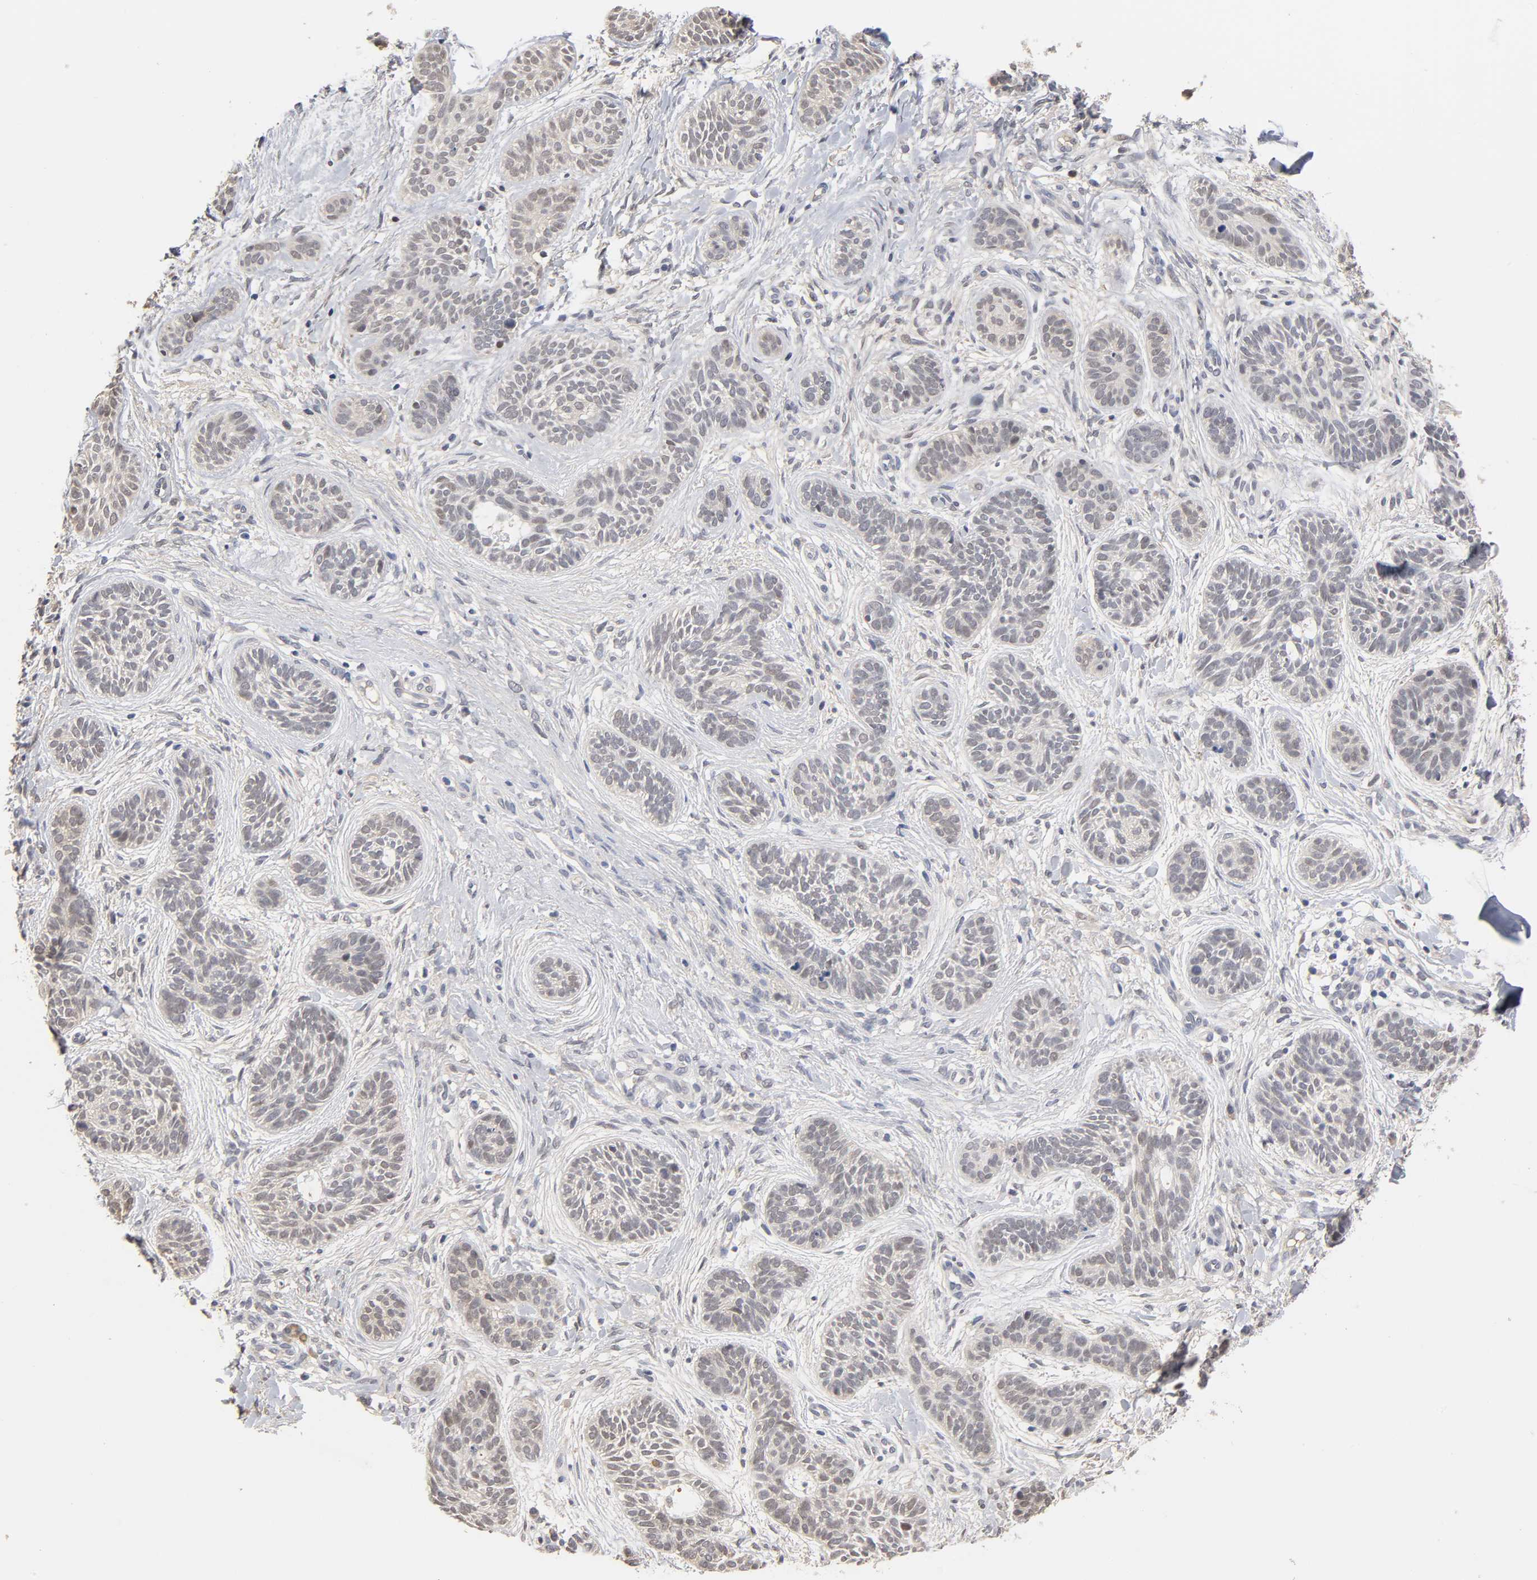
{"staining": {"intensity": "weak", "quantity": "<25%", "location": "cytoplasmic/membranous,nuclear"}, "tissue": "skin cancer", "cell_type": "Tumor cells", "image_type": "cancer", "snomed": [{"axis": "morphology", "description": "Normal tissue, NOS"}, {"axis": "morphology", "description": "Basal cell carcinoma"}, {"axis": "topography", "description": "Skin"}], "caption": "DAB immunohistochemical staining of skin cancer (basal cell carcinoma) shows no significant expression in tumor cells.", "gene": "GSTZ1", "patient": {"sex": "male", "age": 63}}